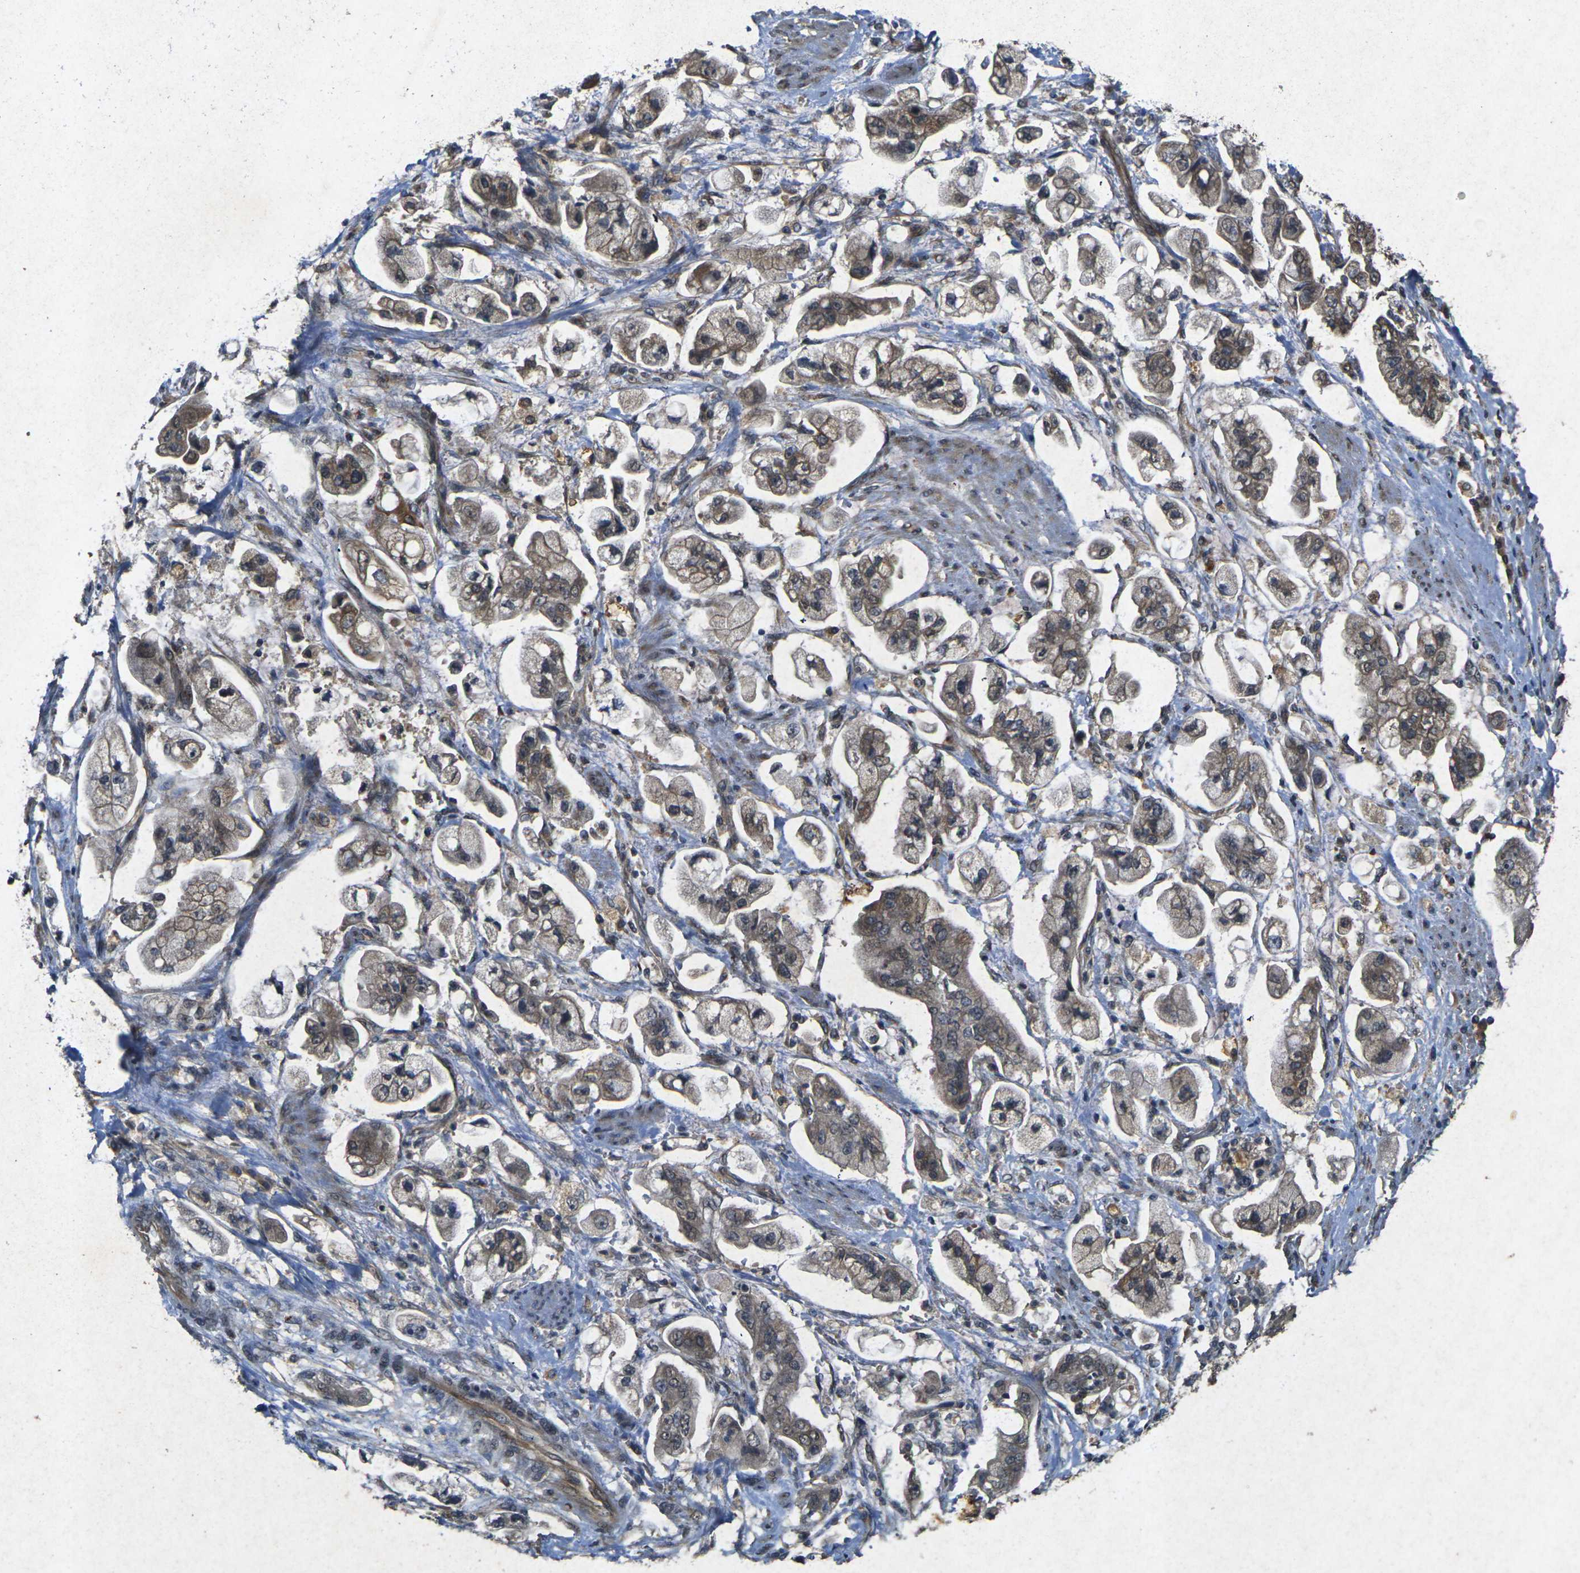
{"staining": {"intensity": "moderate", "quantity": ">75%", "location": "cytoplasmic/membranous"}, "tissue": "stomach cancer", "cell_type": "Tumor cells", "image_type": "cancer", "snomed": [{"axis": "morphology", "description": "Adenocarcinoma, NOS"}, {"axis": "topography", "description": "Stomach"}], "caption": "IHC staining of stomach cancer (adenocarcinoma), which exhibits medium levels of moderate cytoplasmic/membranous staining in approximately >75% of tumor cells indicating moderate cytoplasmic/membranous protein positivity. The staining was performed using DAB (brown) for protein detection and nuclei were counterstained in hematoxylin (blue).", "gene": "RGMA", "patient": {"sex": "male", "age": 62}}